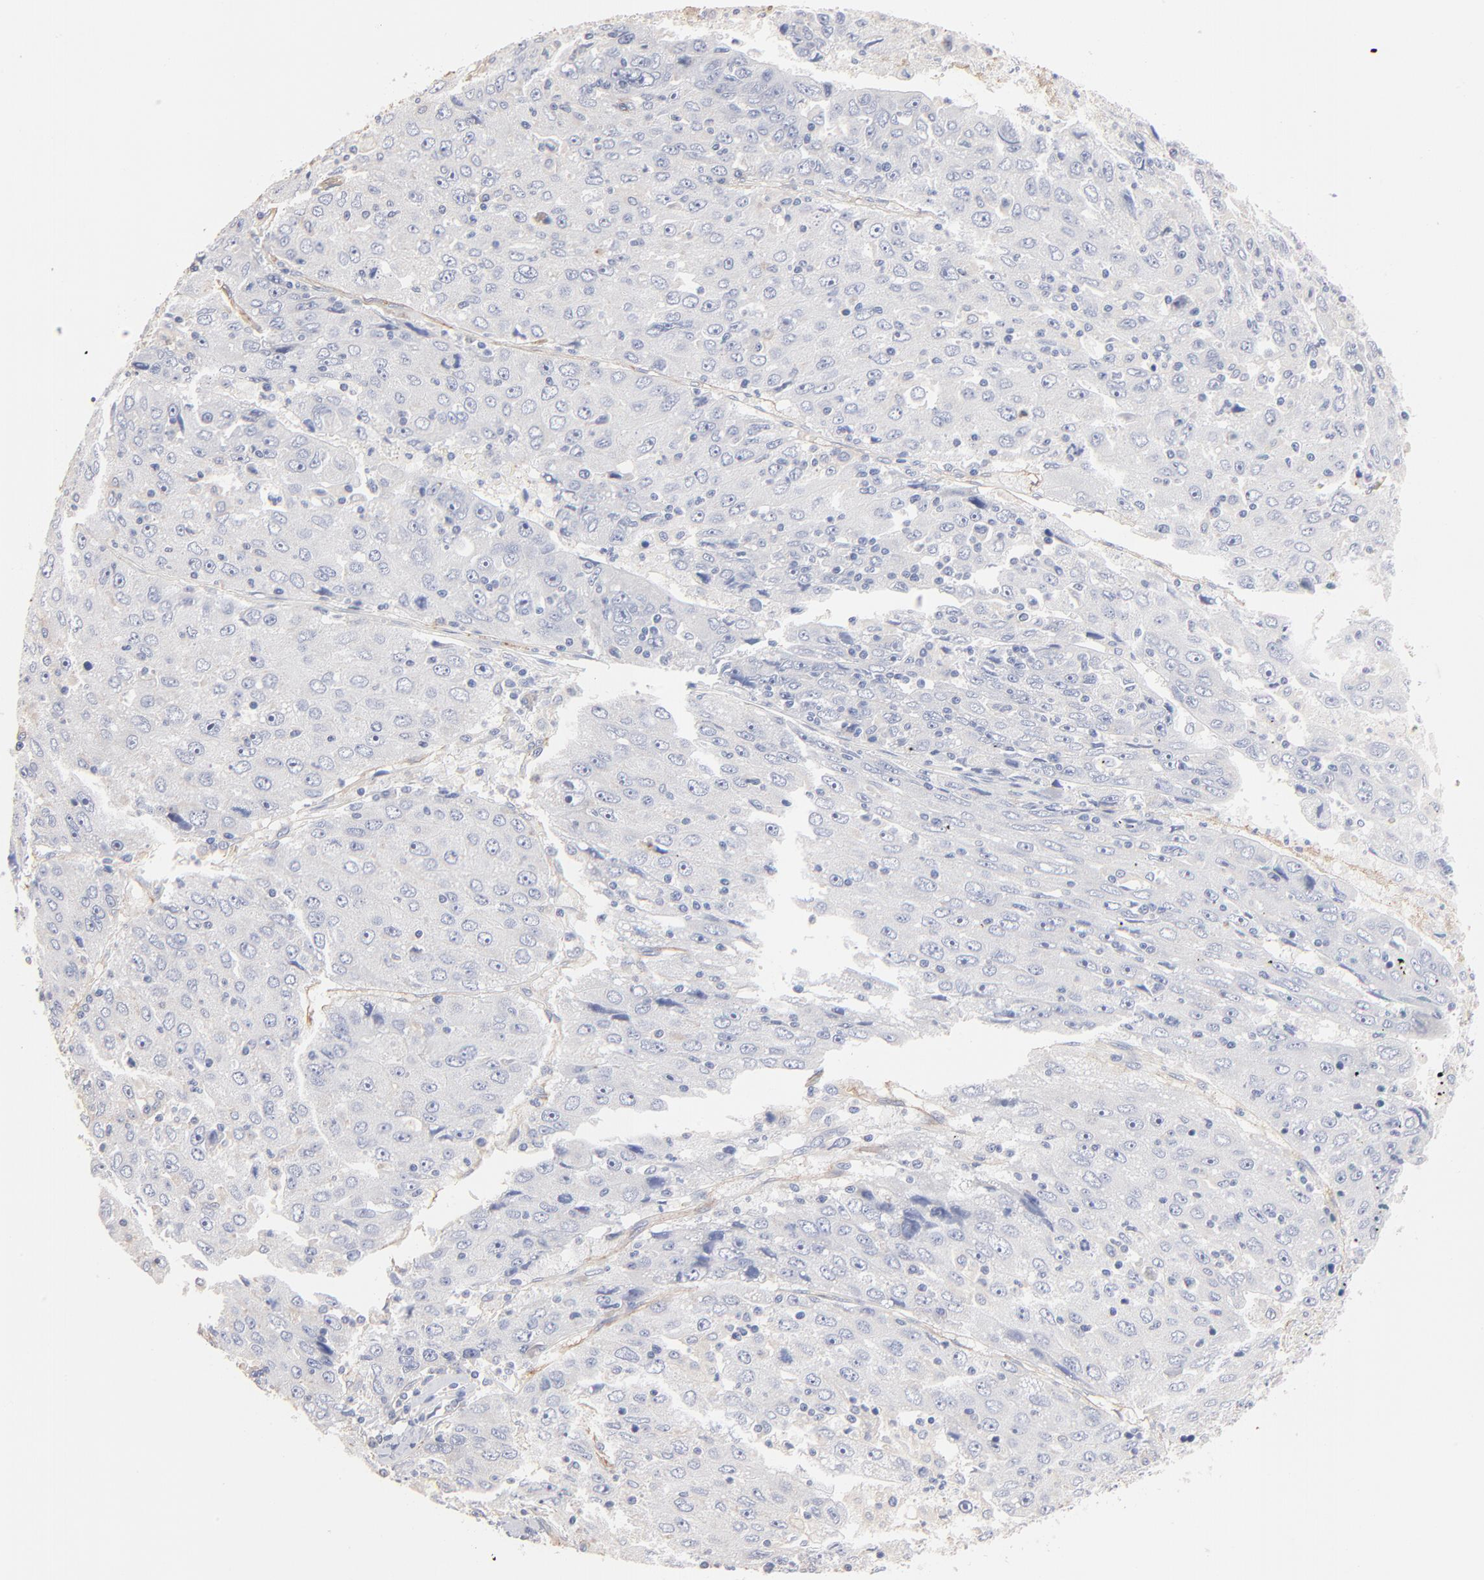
{"staining": {"intensity": "negative", "quantity": "none", "location": "none"}, "tissue": "liver cancer", "cell_type": "Tumor cells", "image_type": "cancer", "snomed": [{"axis": "morphology", "description": "Carcinoma, Hepatocellular, NOS"}, {"axis": "topography", "description": "Liver"}], "caption": "Tumor cells show no significant protein positivity in liver cancer.", "gene": "ITGA8", "patient": {"sex": "male", "age": 49}}